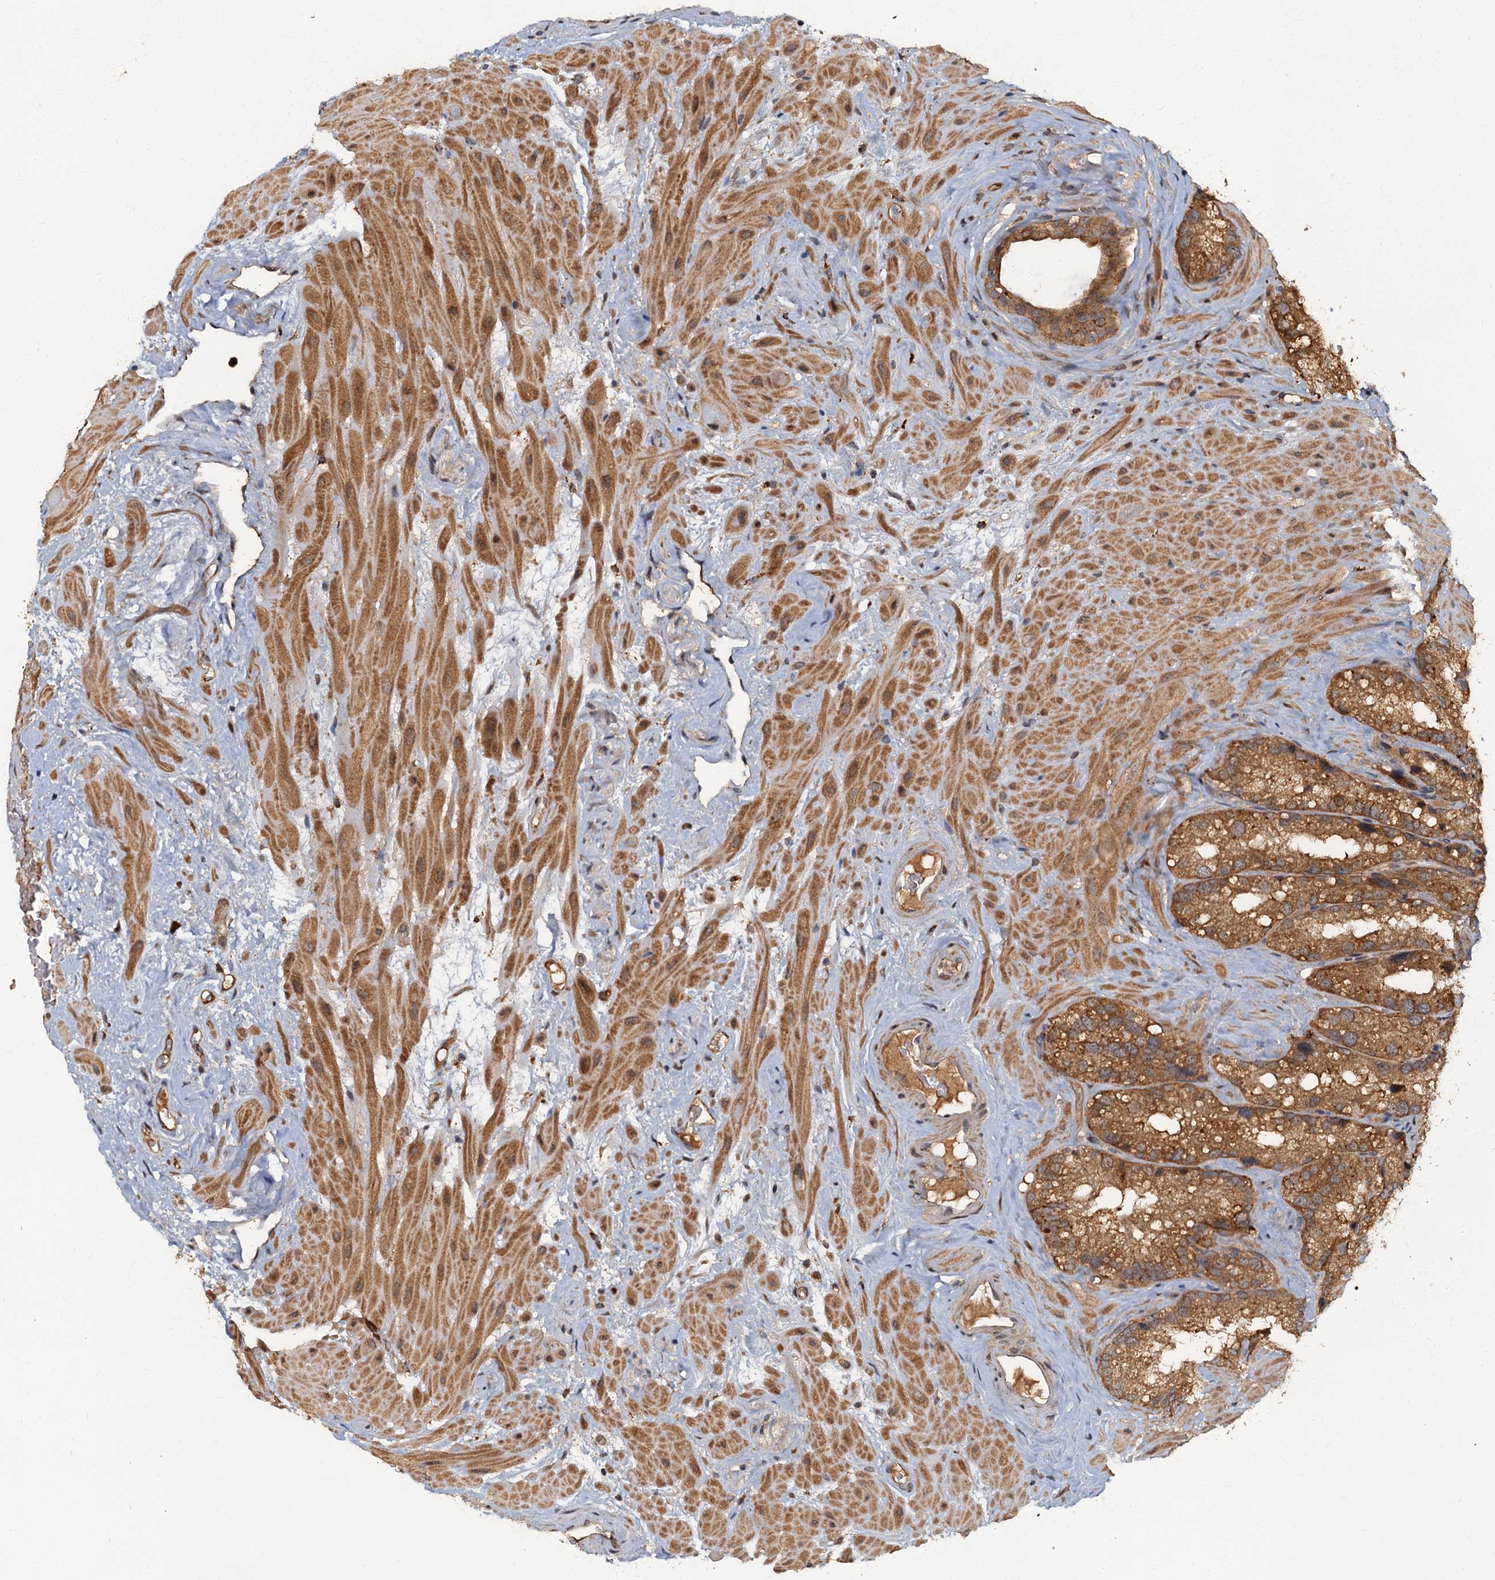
{"staining": {"intensity": "strong", "quantity": ">75%", "location": "cytoplasmic/membranous"}, "tissue": "seminal vesicle", "cell_type": "Glandular cells", "image_type": "normal", "snomed": [{"axis": "morphology", "description": "Normal tissue, NOS"}, {"axis": "topography", "description": "Prostate"}, {"axis": "topography", "description": "Seminal veicle"}], "caption": "Protein staining displays strong cytoplasmic/membranous staining in about >75% of glandular cells in unremarkable seminal vesicle.", "gene": "WDCP", "patient": {"sex": "male", "age": 68}}